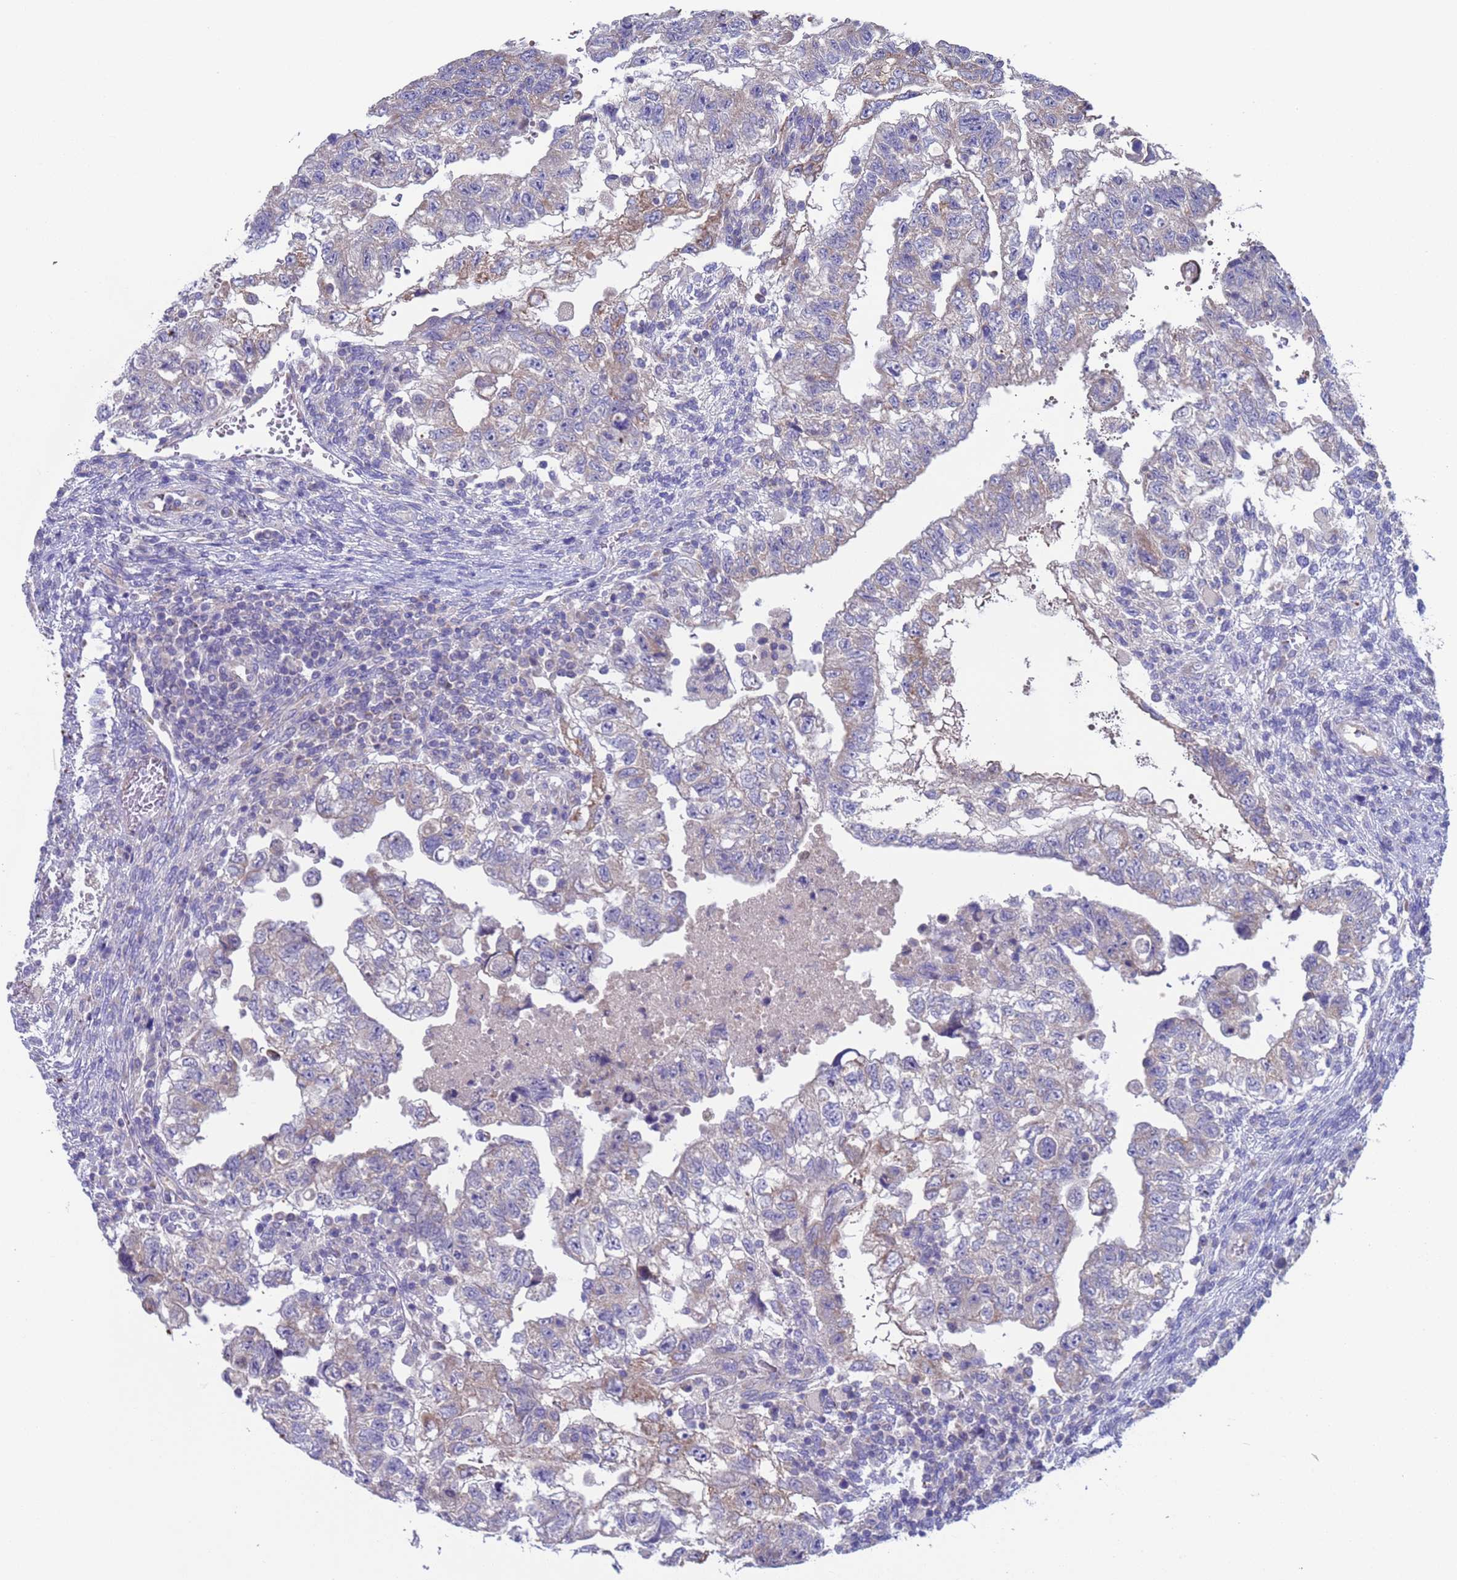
{"staining": {"intensity": "weak", "quantity": "<25%", "location": "cytoplasmic/membranous"}, "tissue": "testis cancer", "cell_type": "Tumor cells", "image_type": "cancer", "snomed": [{"axis": "morphology", "description": "Carcinoma, Embryonal, NOS"}, {"axis": "topography", "description": "Testis"}], "caption": "High magnification brightfield microscopy of testis cancer (embryonal carcinoma) stained with DAB (3,3'-diaminobenzidine) (brown) and counterstained with hematoxylin (blue): tumor cells show no significant expression.", "gene": "PET117", "patient": {"sex": "male", "age": 36}}